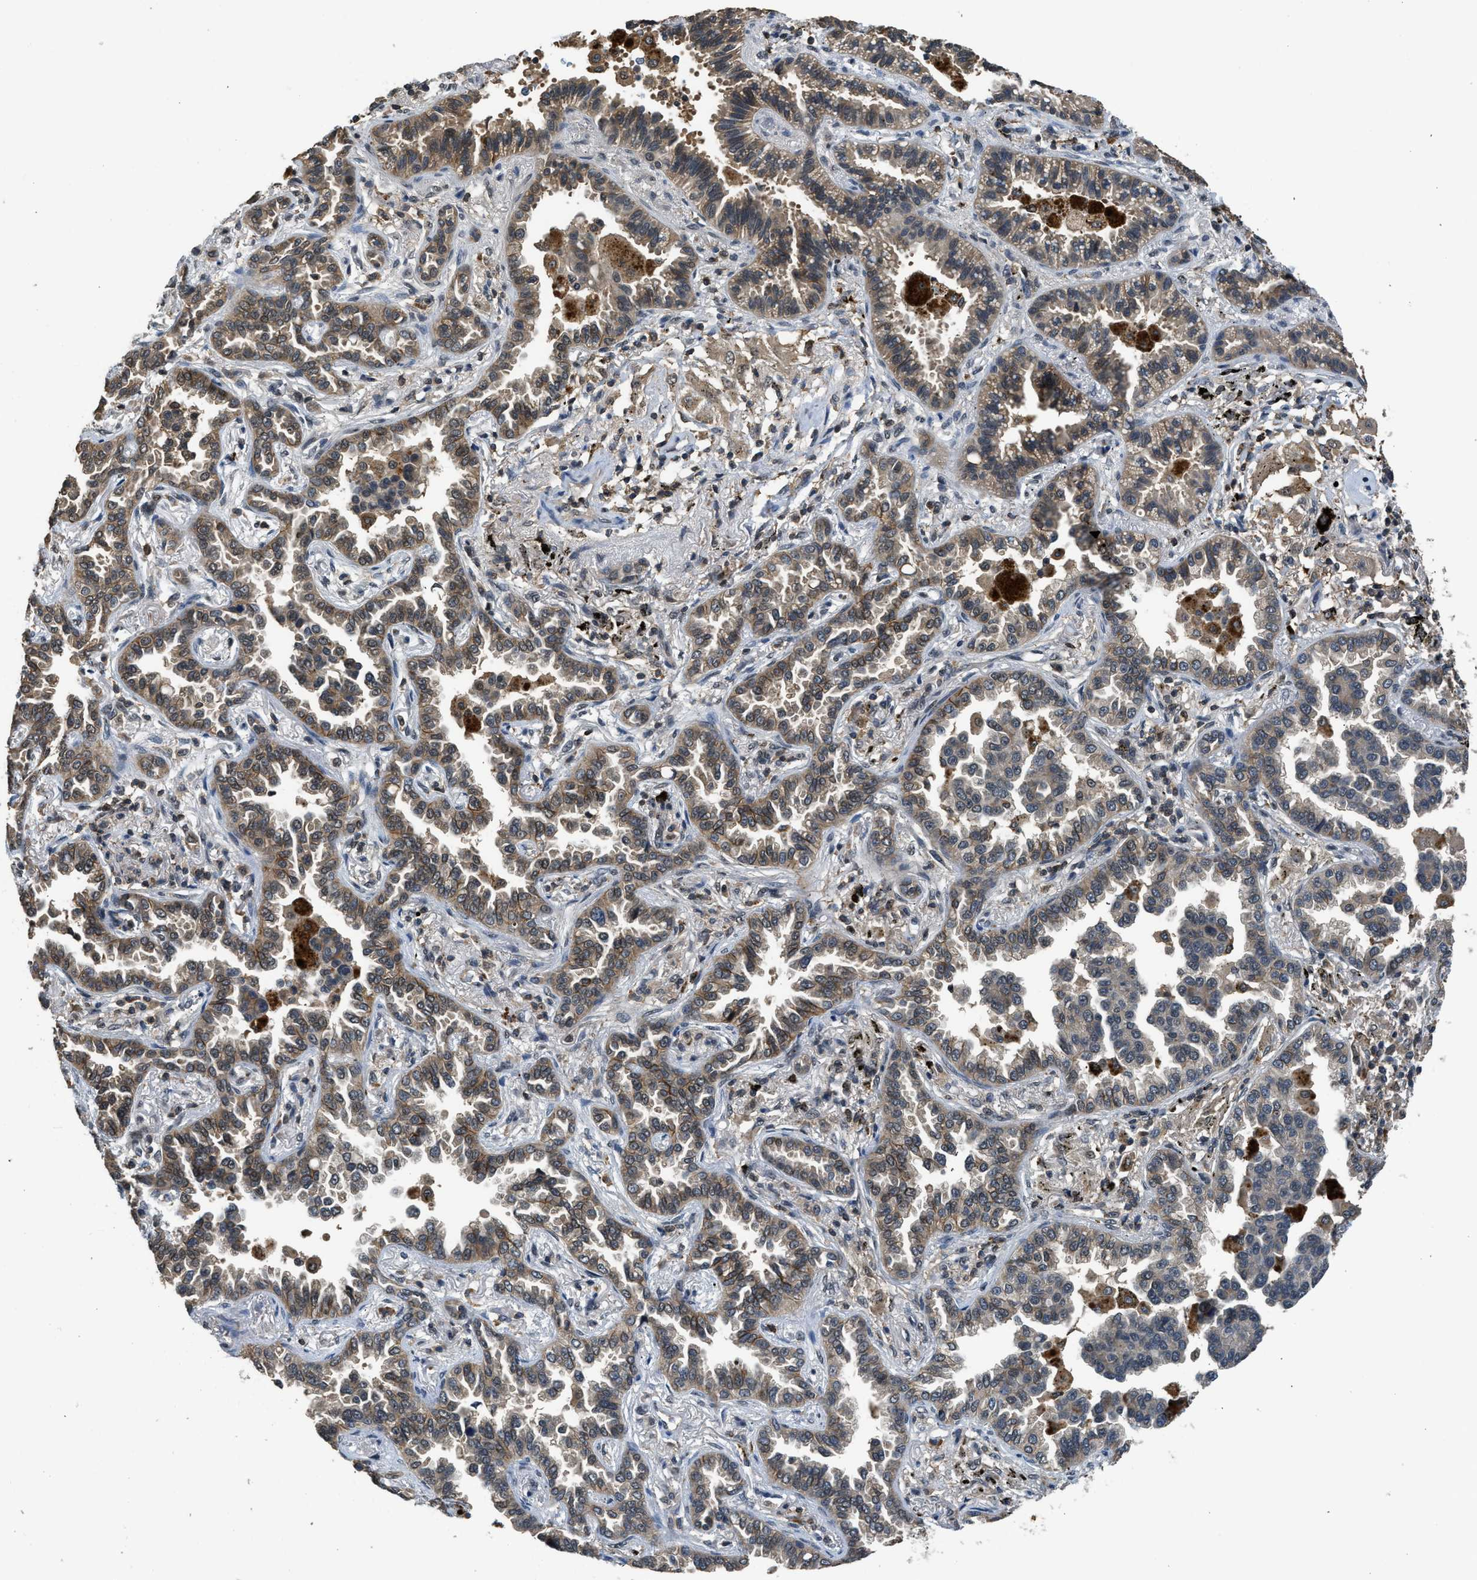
{"staining": {"intensity": "moderate", "quantity": ">75%", "location": "cytoplasmic/membranous"}, "tissue": "lung cancer", "cell_type": "Tumor cells", "image_type": "cancer", "snomed": [{"axis": "morphology", "description": "Normal tissue, NOS"}, {"axis": "morphology", "description": "Adenocarcinoma, NOS"}, {"axis": "topography", "description": "Lung"}], "caption": "Brown immunohistochemical staining in lung cancer displays moderate cytoplasmic/membranous positivity in about >75% of tumor cells.", "gene": "SLC15A4", "patient": {"sex": "male", "age": 59}}